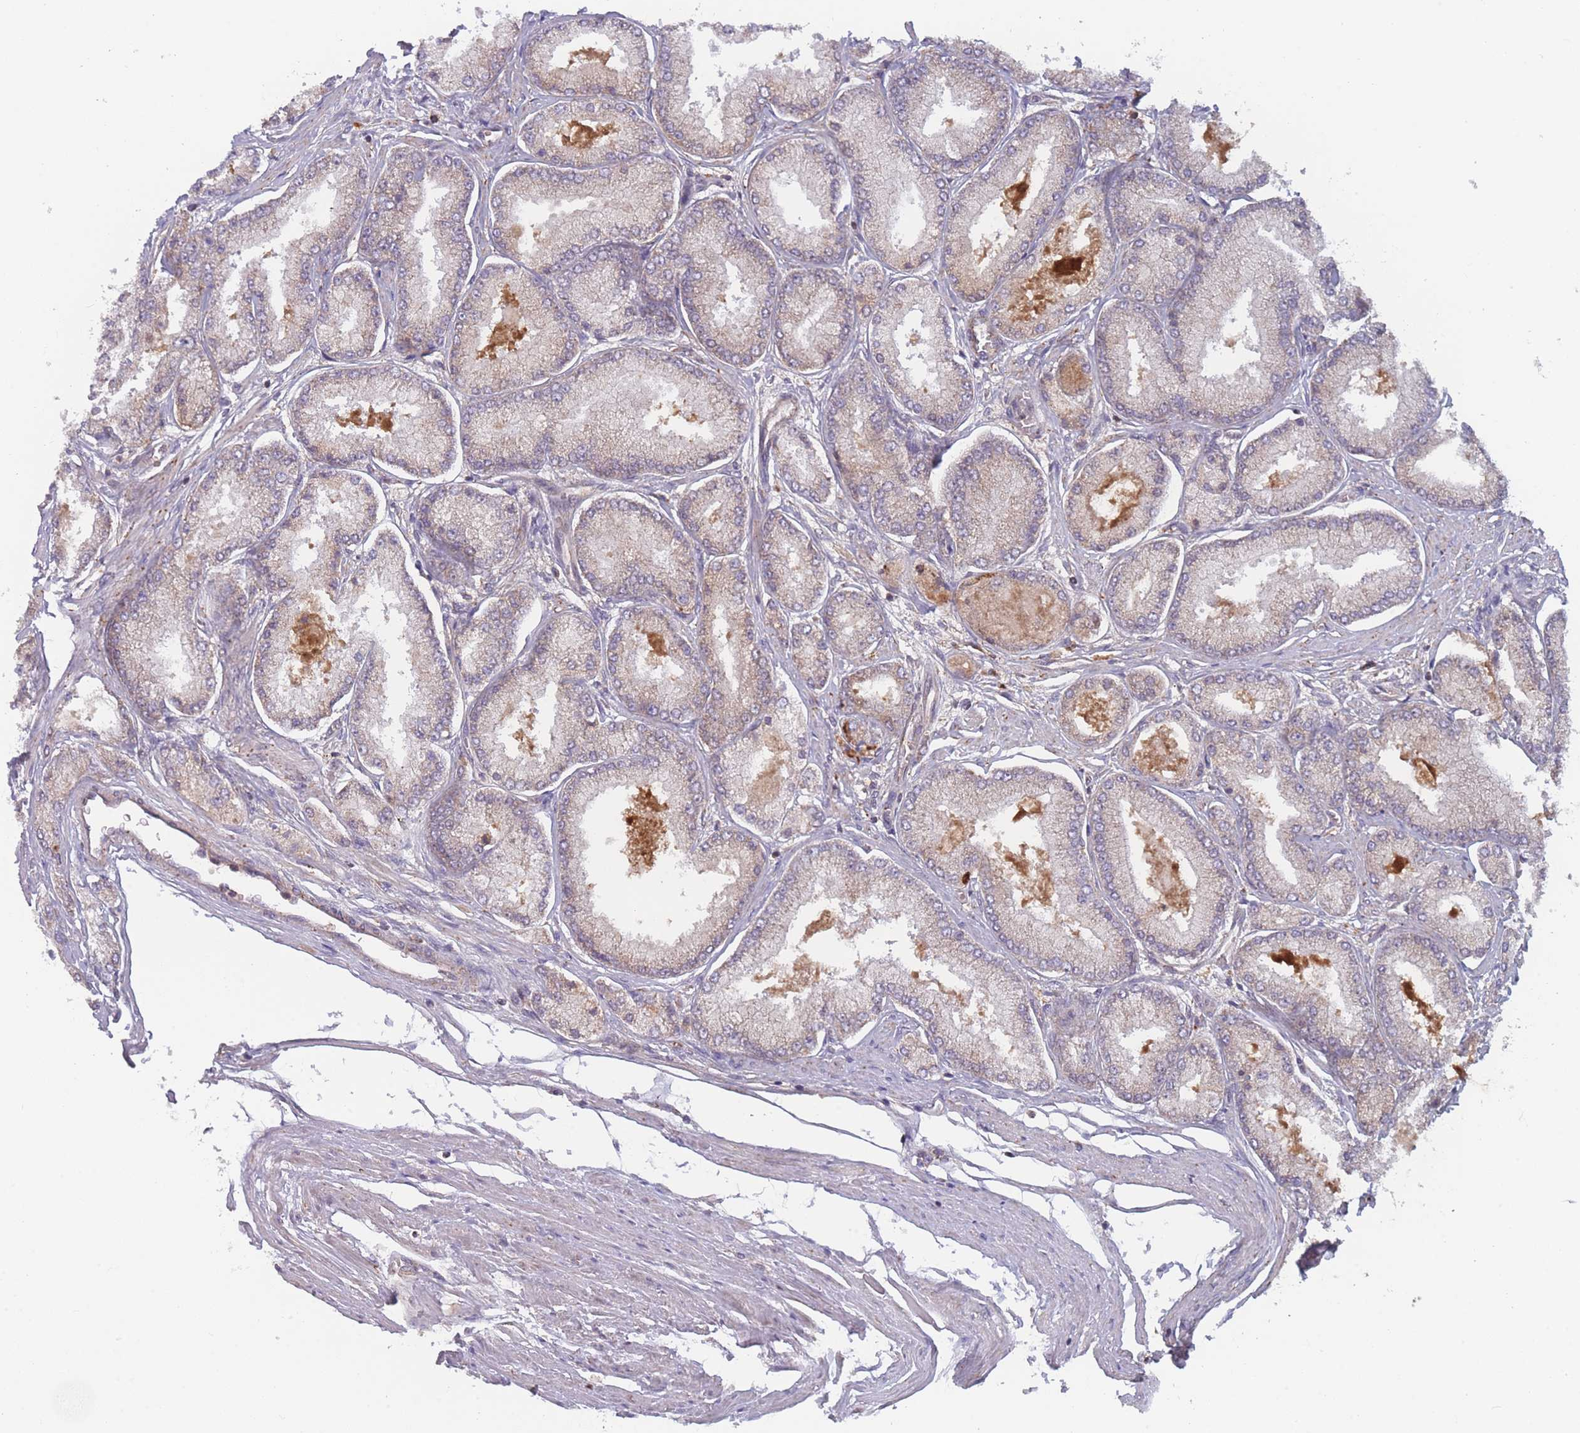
{"staining": {"intensity": "weak", "quantity": "<25%", "location": "cytoplasmic/membranous"}, "tissue": "prostate cancer", "cell_type": "Tumor cells", "image_type": "cancer", "snomed": [{"axis": "morphology", "description": "Adenocarcinoma, Low grade"}, {"axis": "topography", "description": "Prostate"}], "caption": "DAB immunohistochemical staining of human prostate adenocarcinoma (low-grade) shows no significant expression in tumor cells. Nuclei are stained in blue.", "gene": "ATP5MG", "patient": {"sex": "male", "age": 74}}